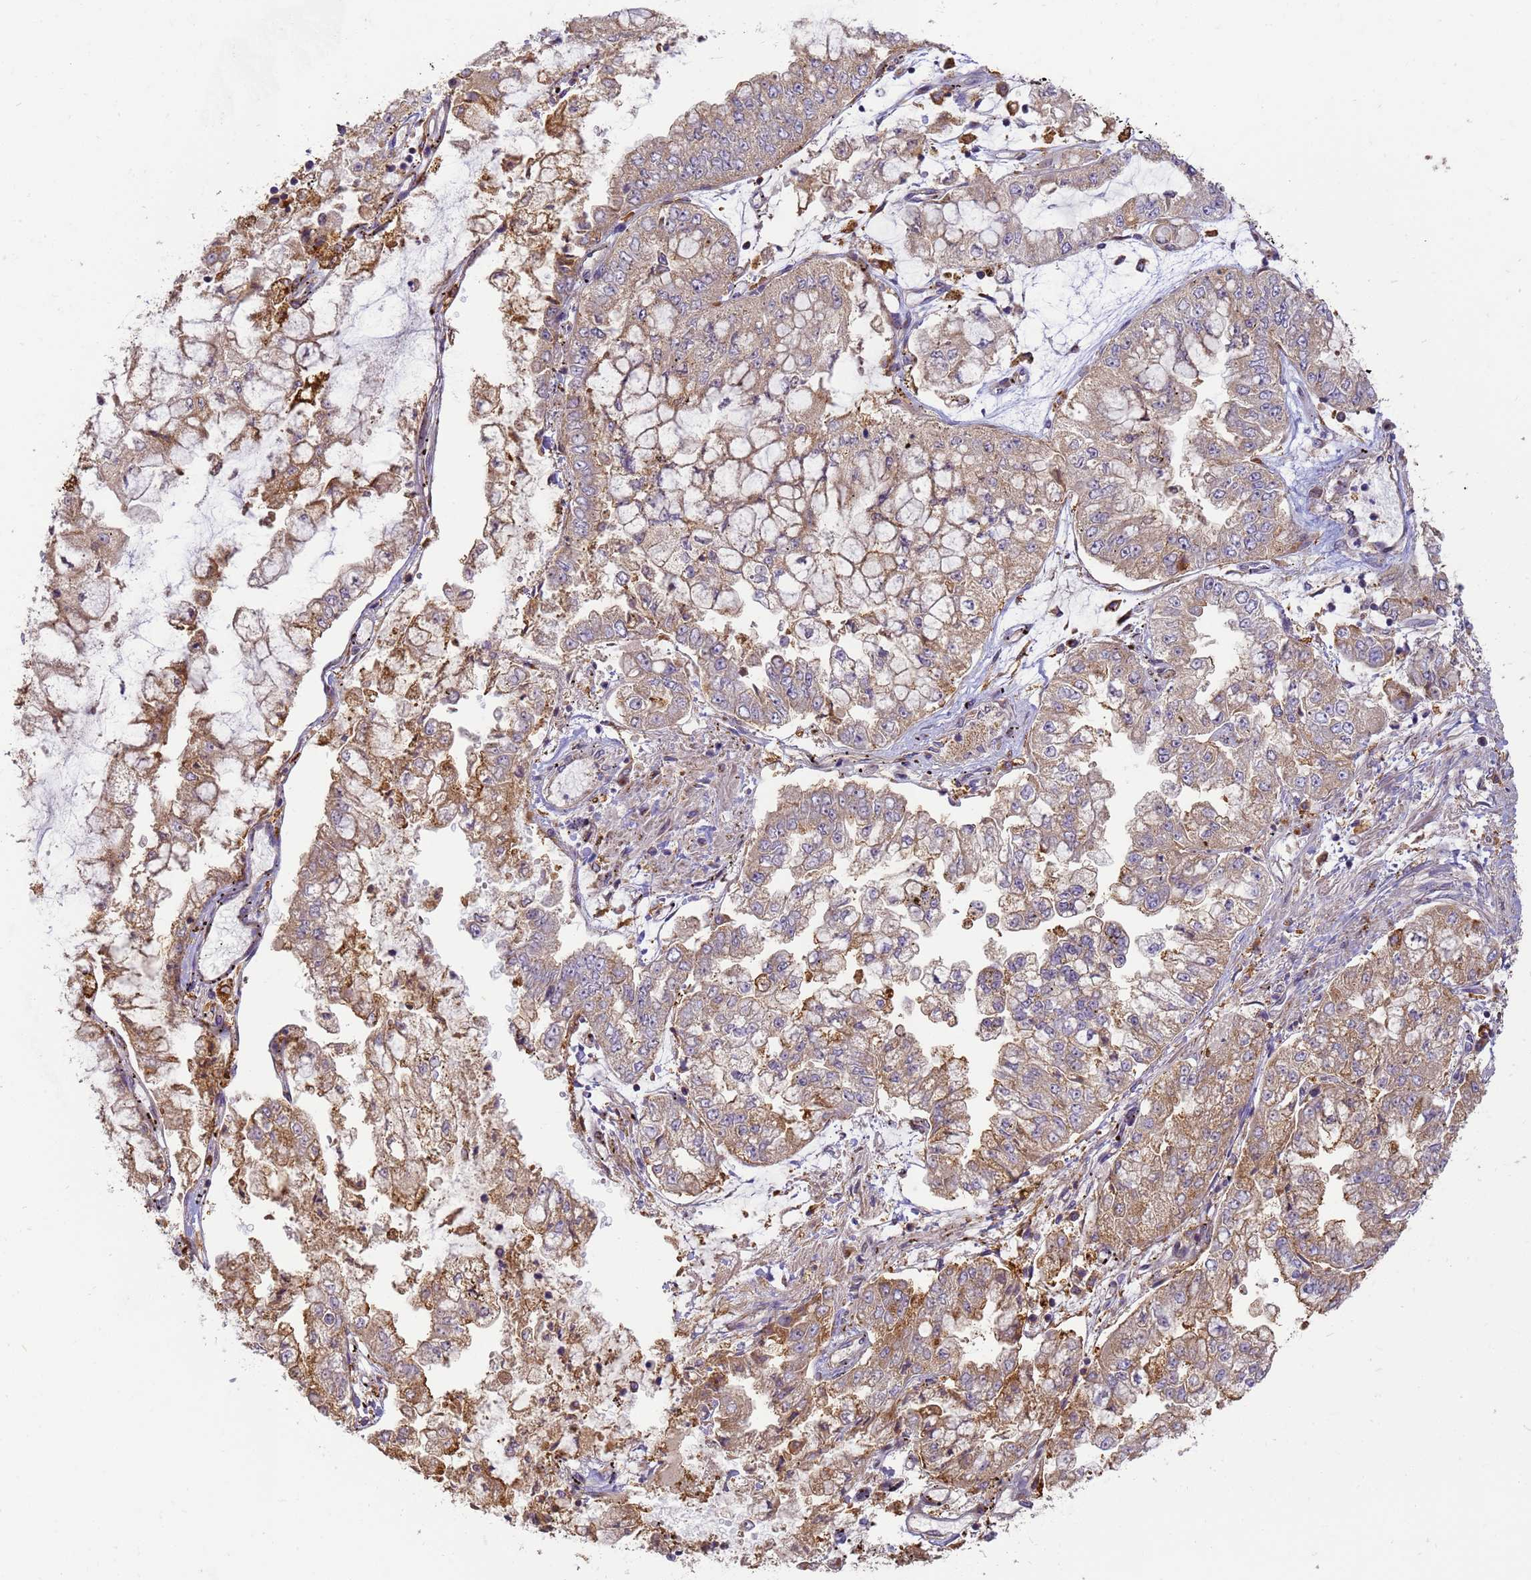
{"staining": {"intensity": "moderate", "quantity": ">75%", "location": "cytoplasmic/membranous"}, "tissue": "stomach cancer", "cell_type": "Tumor cells", "image_type": "cancer", "snomed": [{"axis": "morphology", "description": "Adenocarcinoma, NOS"}, {"axis": "topography", "description": "Stomach"}], "caption": "Immunohistochemical staining of human stomach cancer shows medium levels of moderate cytoplasmic/membranous staining in about >75% of tumor cells. Using DAB (3,3'-diaminobenzidine) (brown) and hematoxylin (blue) stains, captured at high magnification using brightfield microscopy.", "gene": "M6PR", "patient": {"sex": "male", "age": 76}}